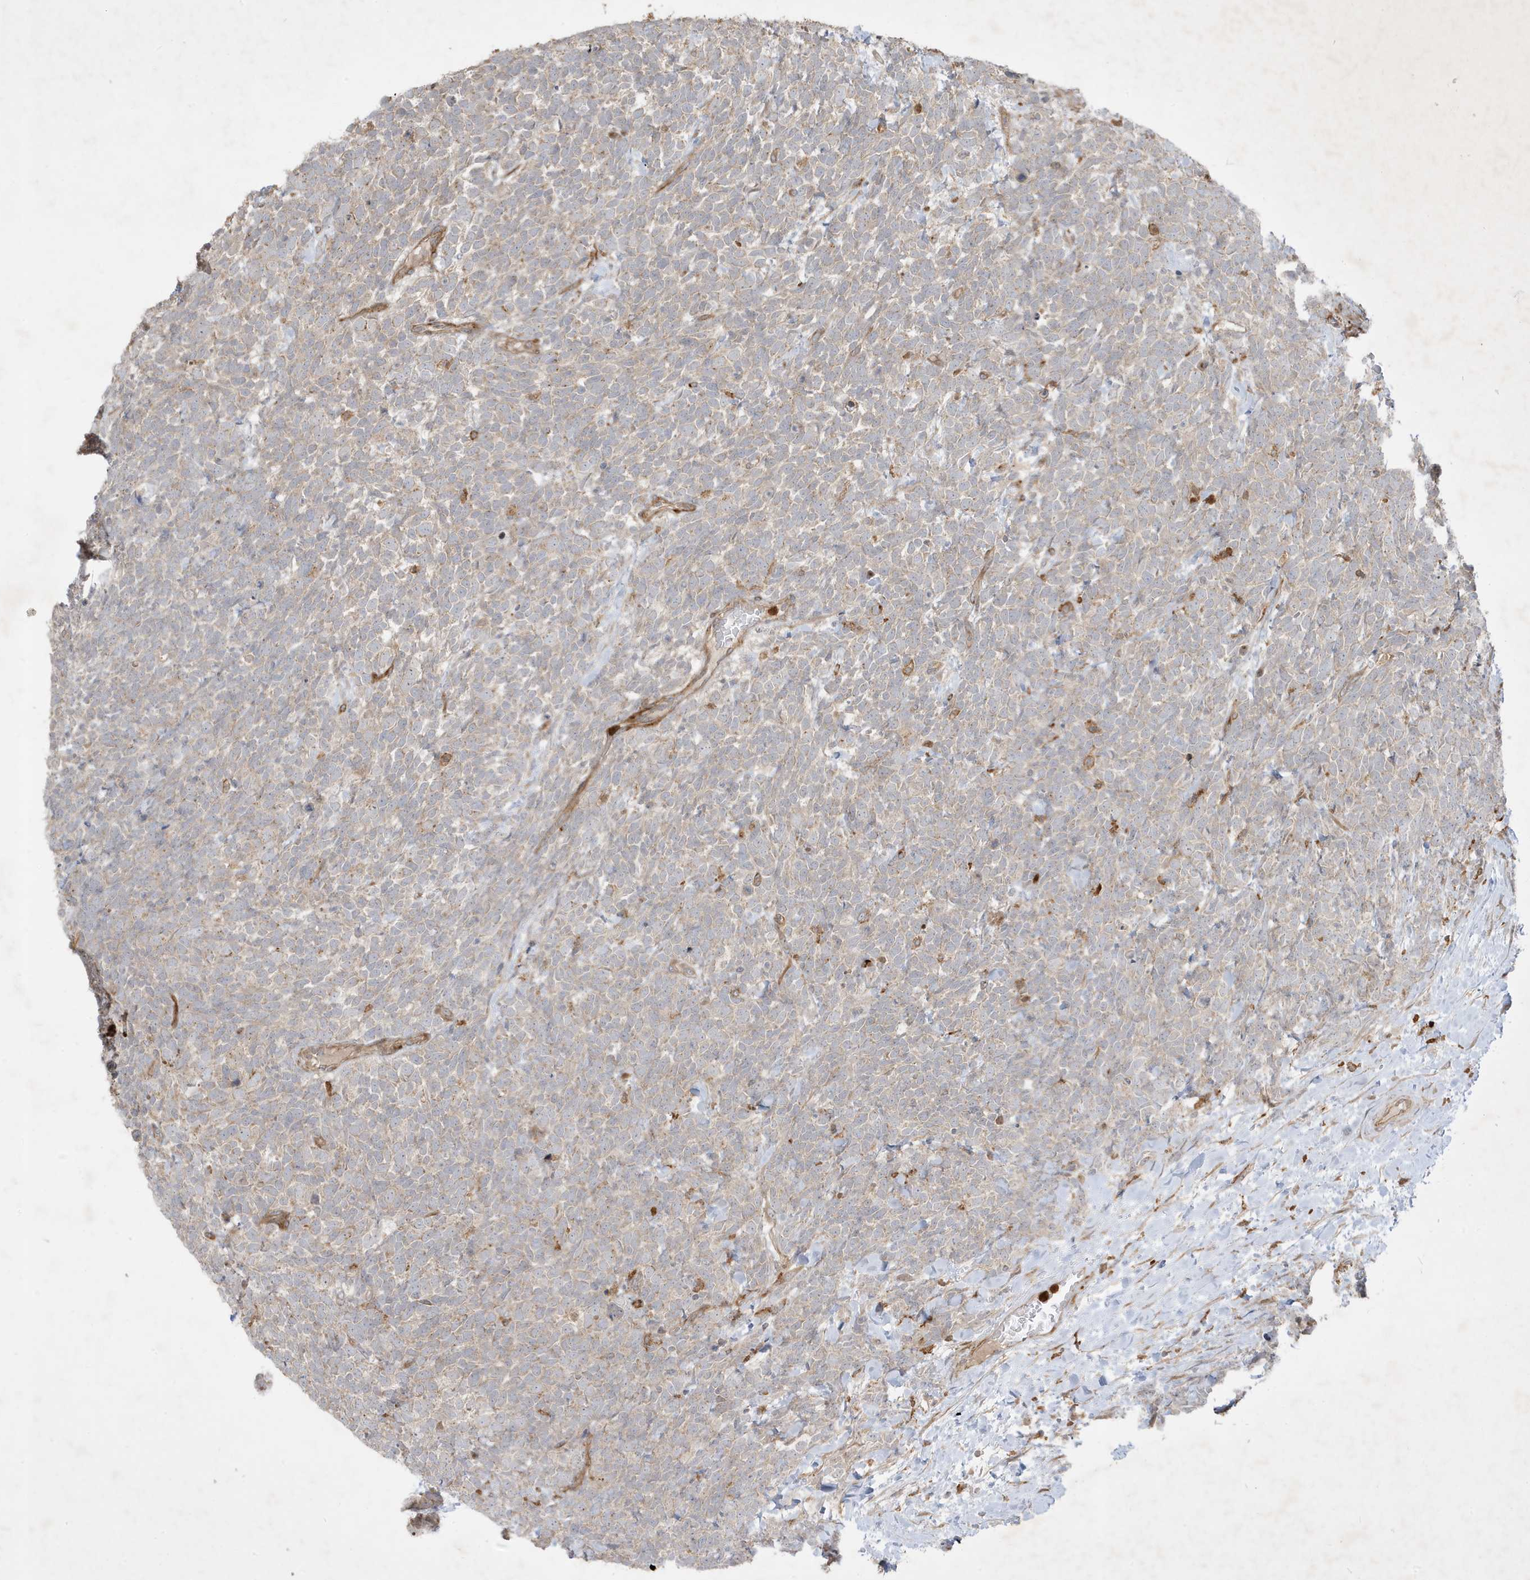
{"staining": {"intensity": "weak", "quantity": "25%-75%", "location": "cytoplasmic/membranous"}, "tissue": "urothelial cancer", "cell_type": "Tumor cells", "image_type": "cancer", "snomed": [{"axis": "morphology", "description": "Urothelial carcinoma, High grade"}, {"axis": "topography", "description": "Urinary bladder"}], "caption": "An image showing weak cytoplasmic/membranous staining in approximately 25%-75% of tumor cells in urothelial cancer, as visualized by brown immunohistochemical staining.", "gene": "IFT57", "patient": {"sex": "female", "age": 82}}